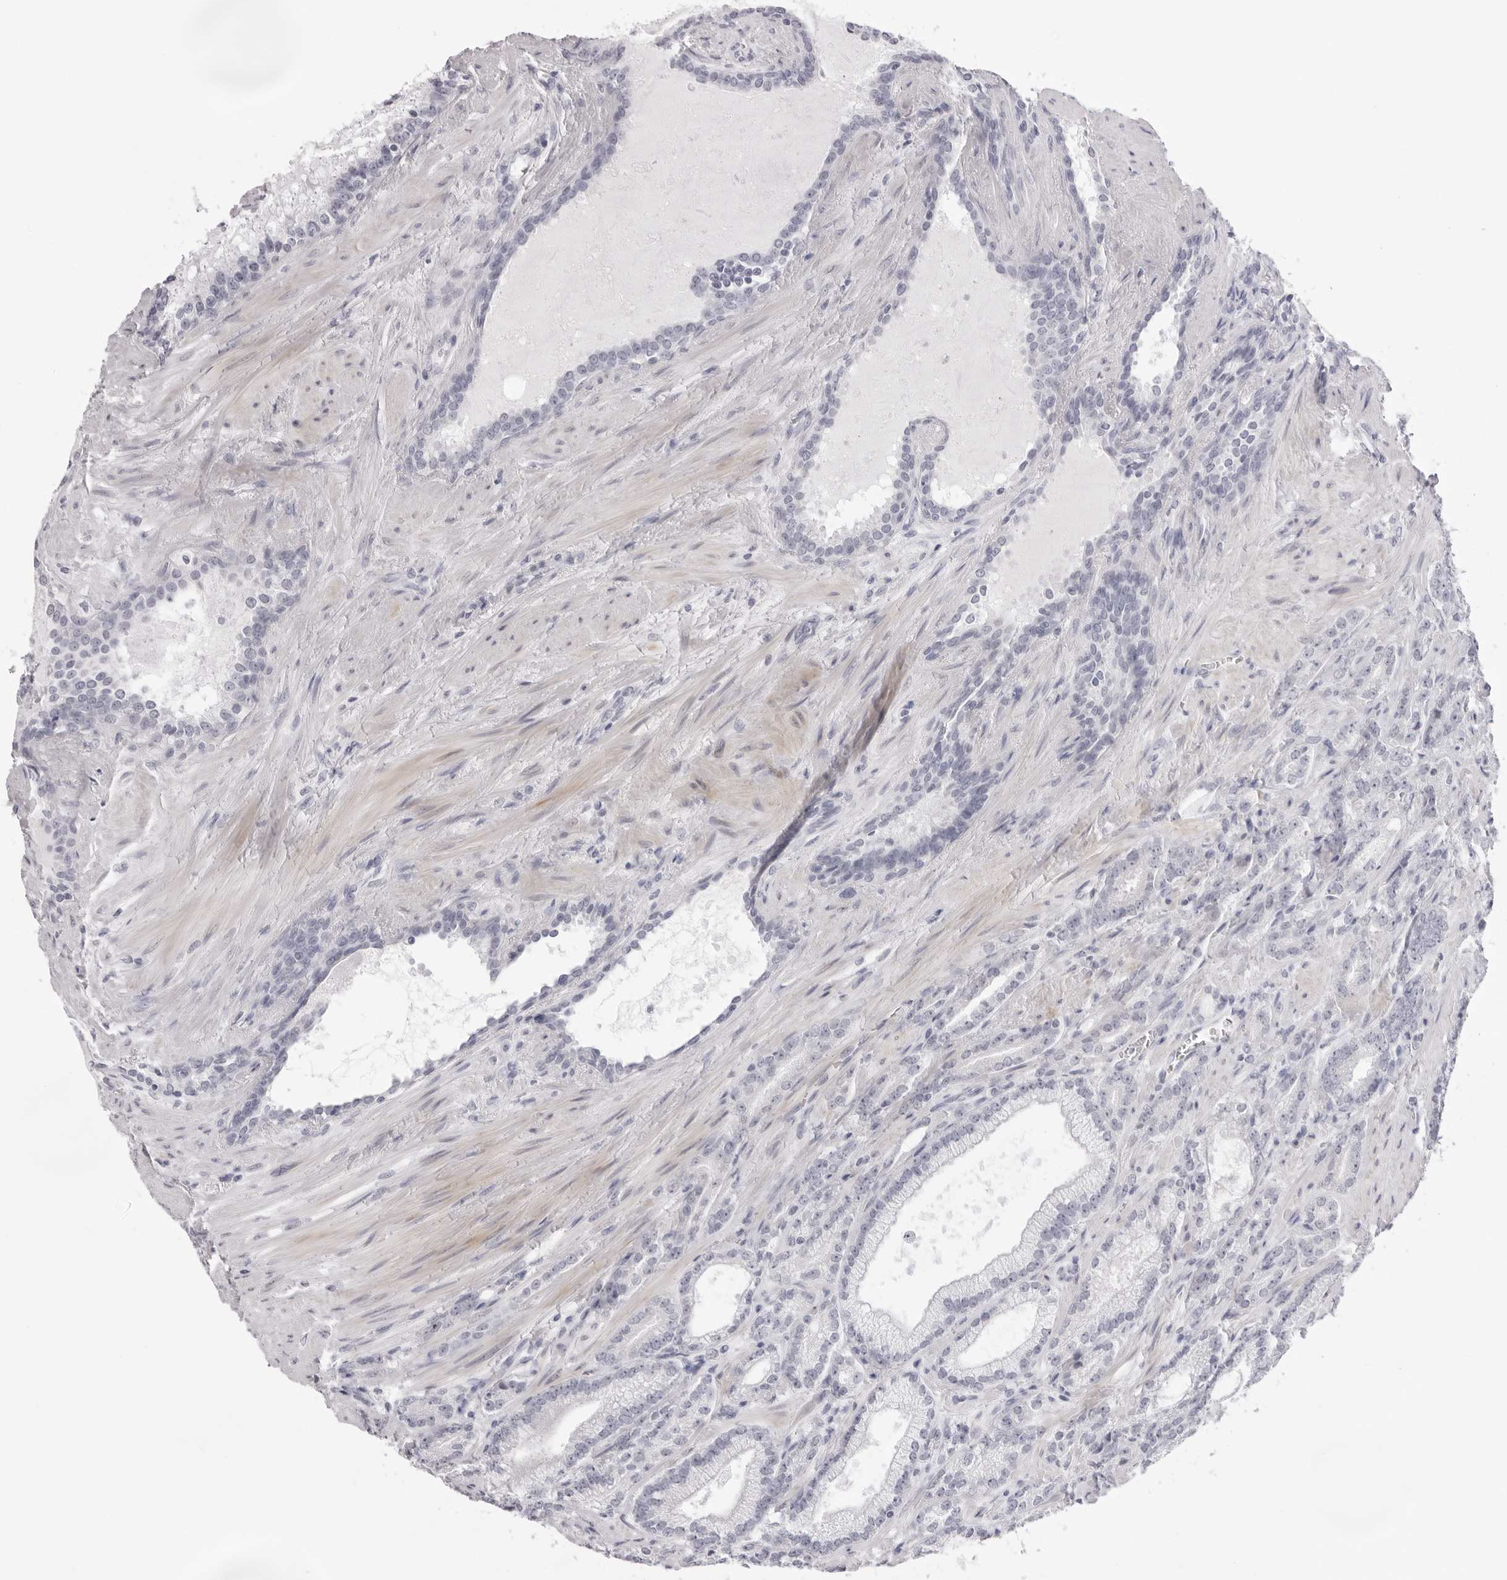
{"staining": {"intensity": "negative", "quantity": "none", "location": "none"}, "tissue": "prostate cancer", "cell_type": "Tumor cells", "image_type": "cancer", "snomed": [{"axis": "morphology", "description": "Adenocarcinoma, High grade"}, {"axis": "topography", "description": "Prostate"}], "caption": "DAB immunohistochemical staining of human high-grade adenocarcinoma (prostate) demonstrates no significant staining in tumor cells.", "gene": "SPTA1", "patient": {"sex": "male", "age": 73}}